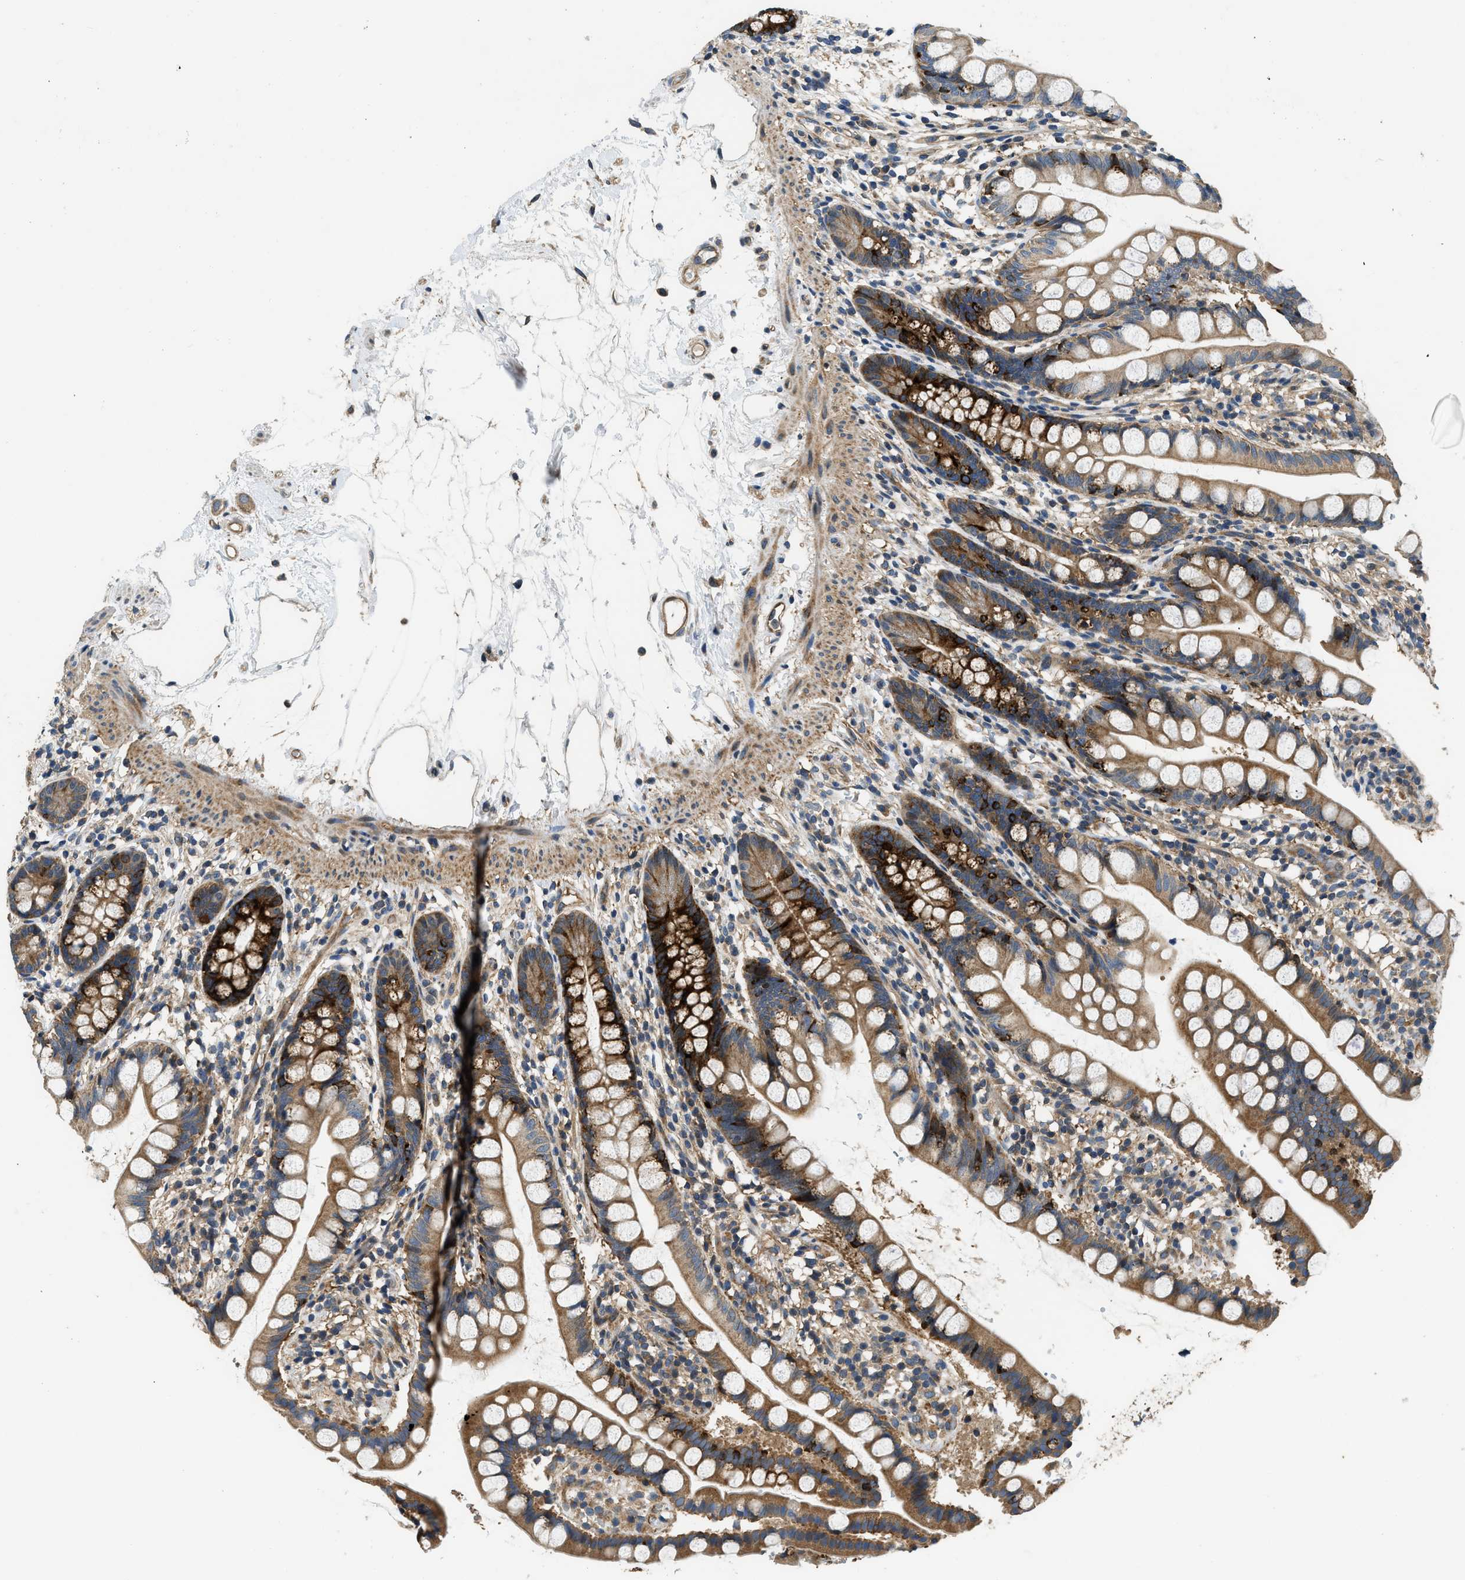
{"staining": {"intensity": "moderate", "quantity": ">75%", "location": "cytoplasmic/membranous"}, "tissue": "small intestine", "cell_type": "Glandular cells", "image_type": "normal", "snomed": [{"axis": "morphology", "description": "Normal tissue, NOS"}, {"axis": "topography", "description": "Small intestine"}], "caption": "Protein positivity by immunohistochemistry shows moderate cytoplasmic/membranous expression in about >75% of glandular cells in unremarkable small intestine. The staining was performed using DAB (3,3'-diaminobenzidine), with brown indicating positive protein expression. Nuclei are stained blue with hematoxylin.", "gene": "IL3RA", "patient": {"sex": "female", "age": 84}}